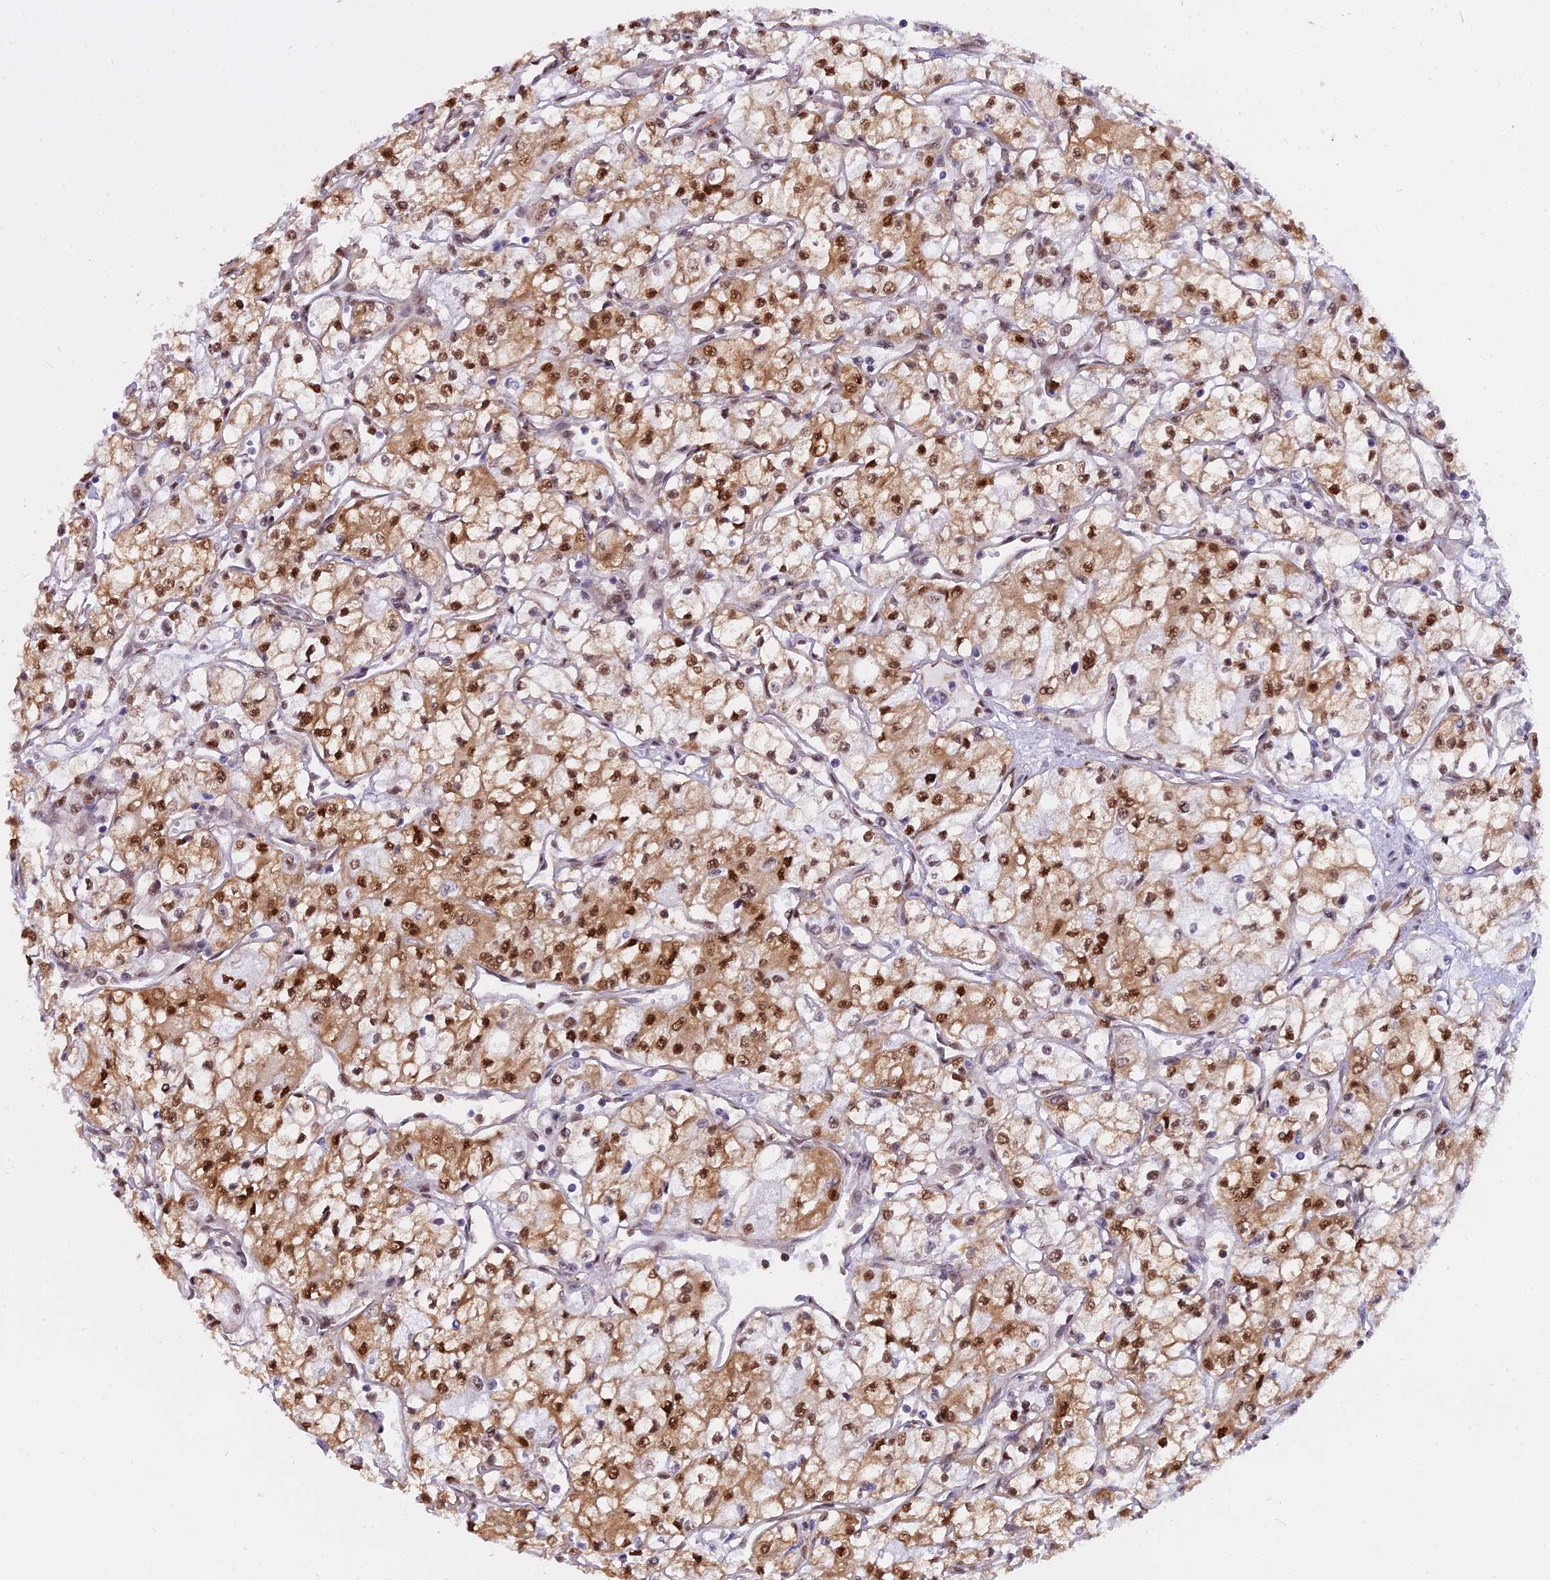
{"staining": {"intensity": "moderate", "quantity": ">75%", "location": "cytoplasmic/membranous,nuclear"}, "tissue": "renal cancer", "cell_type": "Tumor cells", "image_type": "cancer", "snomed": [{"axis": "morphology", "description": "Adenocarcinoma, NOS"}, {"axis": "topography", "description": "Kidney"}], "caption": "Immunohistochemistry of human renal cancer (adenocarcinoma) reveals medium levels of moderate cytoplasmic/membranous and nuclear positivity in about >75% of tumor cells.", "gene": "NPEPL1", "patient": {"sex": "male", "age": 59}}